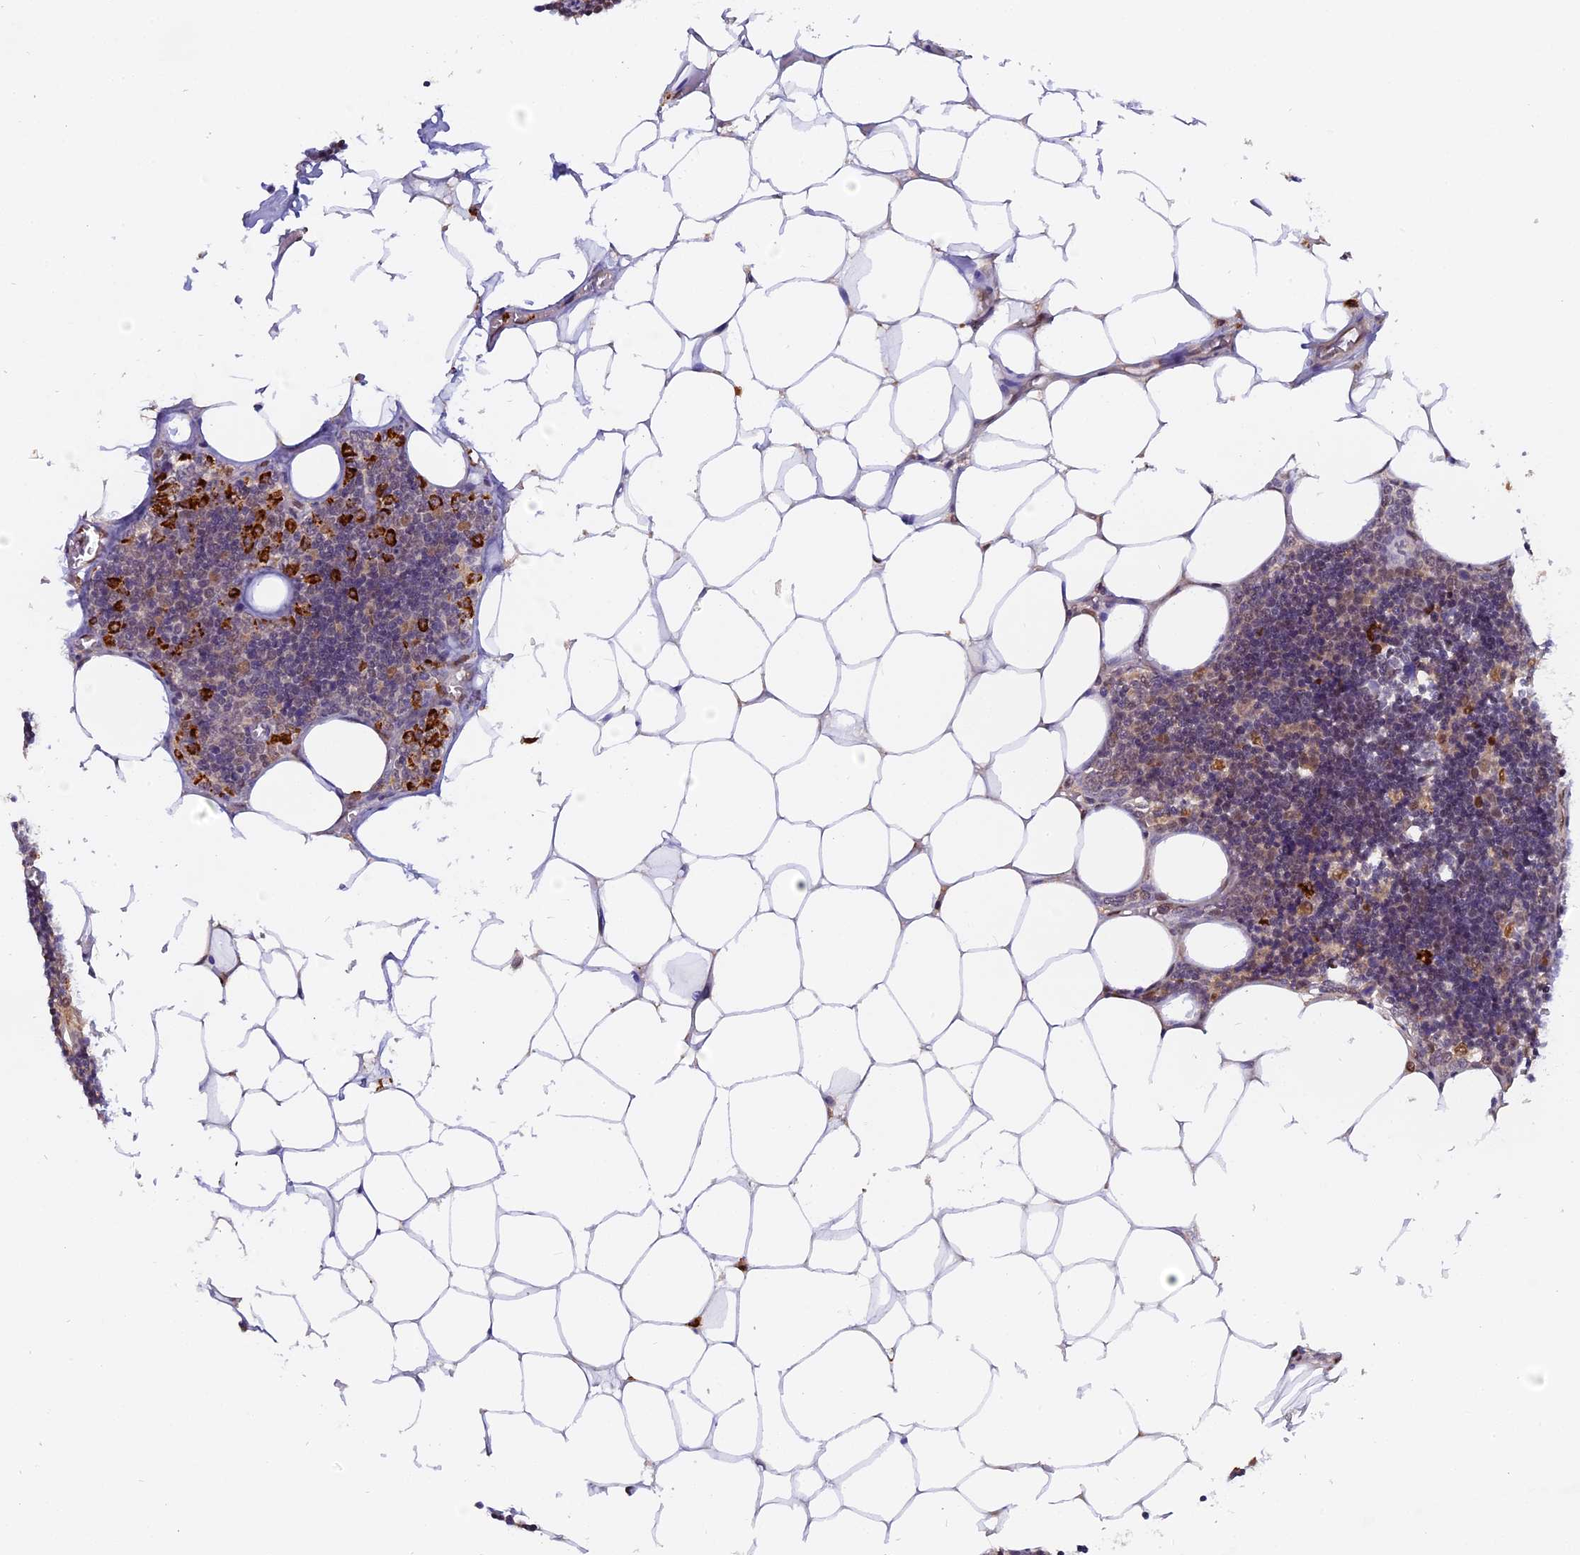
{"staining": {"intensity": "moderate", "quantity": "25%-75%", "location": "cytoplasmic/membranous,nuclear"}, "tissue": "lymph node", "cell_type": "Non-germinal center cells", "image_type": "normal", "snomed": [{"axis": "morphology", "description": "Normal tissue, NOS"}, {"axis": "topography", "description": "Lymph node"}], "caption": "Immunohistochemical staining of unremarkable lymph node displays medium levels of moderate cytoplasmic/membranous,nuclear expression in approximately 25%-75% of non-germinal center cells.", "gene": "FAM118B", "patient": {"sex": "male", "age": 33}}